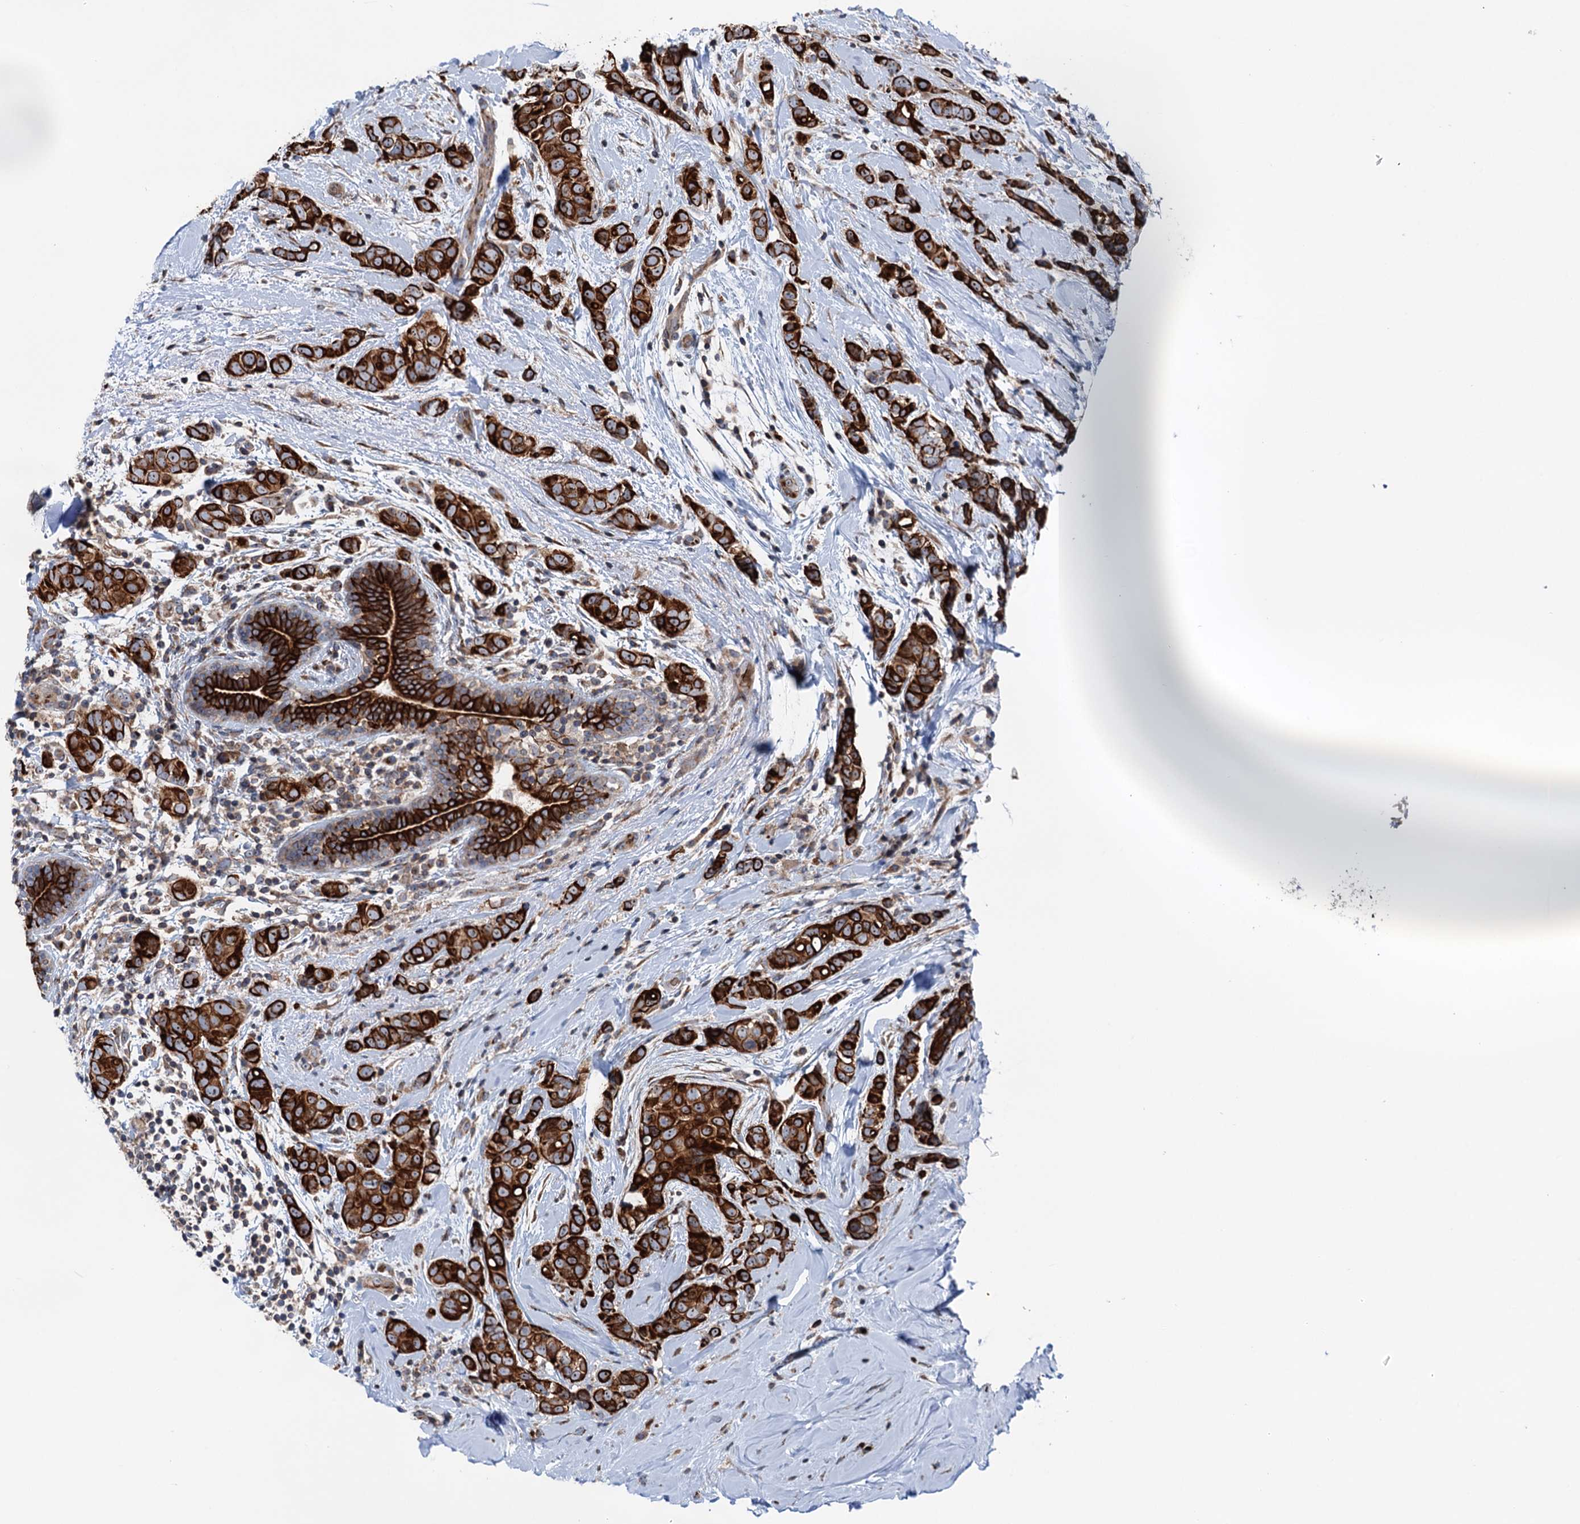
{"staining": {"intensity": "strong", "quantity": ">75%", "location": "cytoplasmic/membranous"}, "tissue": "breast cancer", "cell_type": "Tumor cells", "image_type": "cancer", "snomed": [{"axis": "morphology", "description": "Lobular carcinoma"}, {"axis": "topography", "description": "Breast"}], "caption": "An immunohistochemistry (IHC) image of neoplastic tissue is shown. Protein staining in brown shows strong cytoplasmic/membranous positivity in lobular carcinoma (breast) within tumor cells. (IHC, brightfield microscopy, high magnification).", "gene": "EIPR1", "patient": {"sex": "female", "age": 51}}